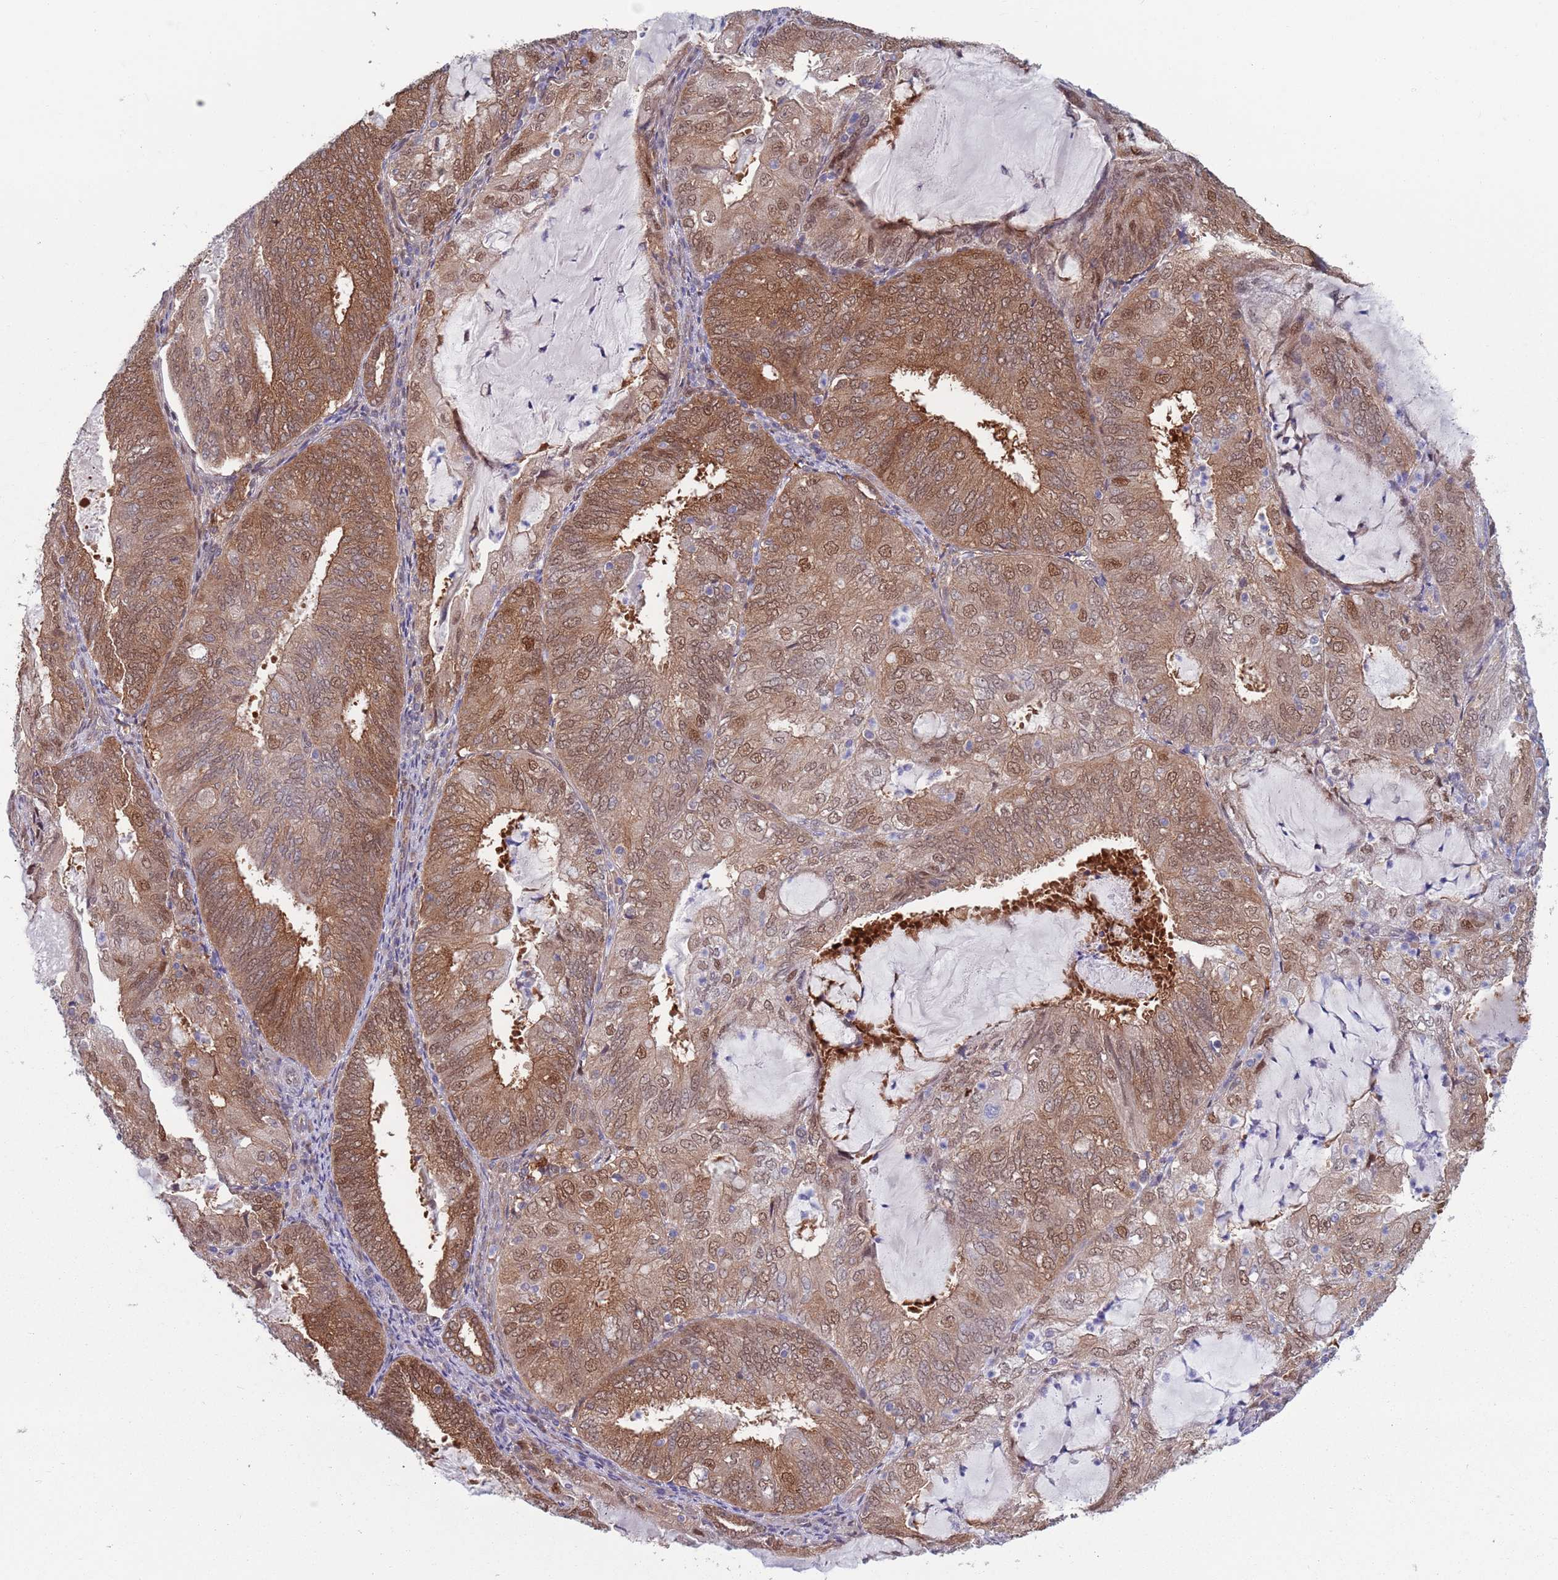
{"staining": {"intensity": "moderate", "quantity": ">75%", "location": "cytoplasmic/membranous,nuclear"}, "tissue": "endometrial cancer", "cell_type": "Tumor cells", "image_type": "cancer", "snomed": [{"axis": "morphology", "description": "Adenocarcinoma, NOS"}, {"axis": "topography", "description": "Endometrium"}], "caption": "High-power microscopy captured an IHC histopathology image of endometrial cancer, revealing moderate cytoplasmic/membranous and nuclear staining in about >75% of tumor cells. The protein is stained brown, and the nuclei are stained in blue (DAB (3,3'-diaminobenzidine) IHC with brightfield microscopy, high magnification).", "gene": "CLNS1A", "patient": {"sex": "female", "age": 81}}